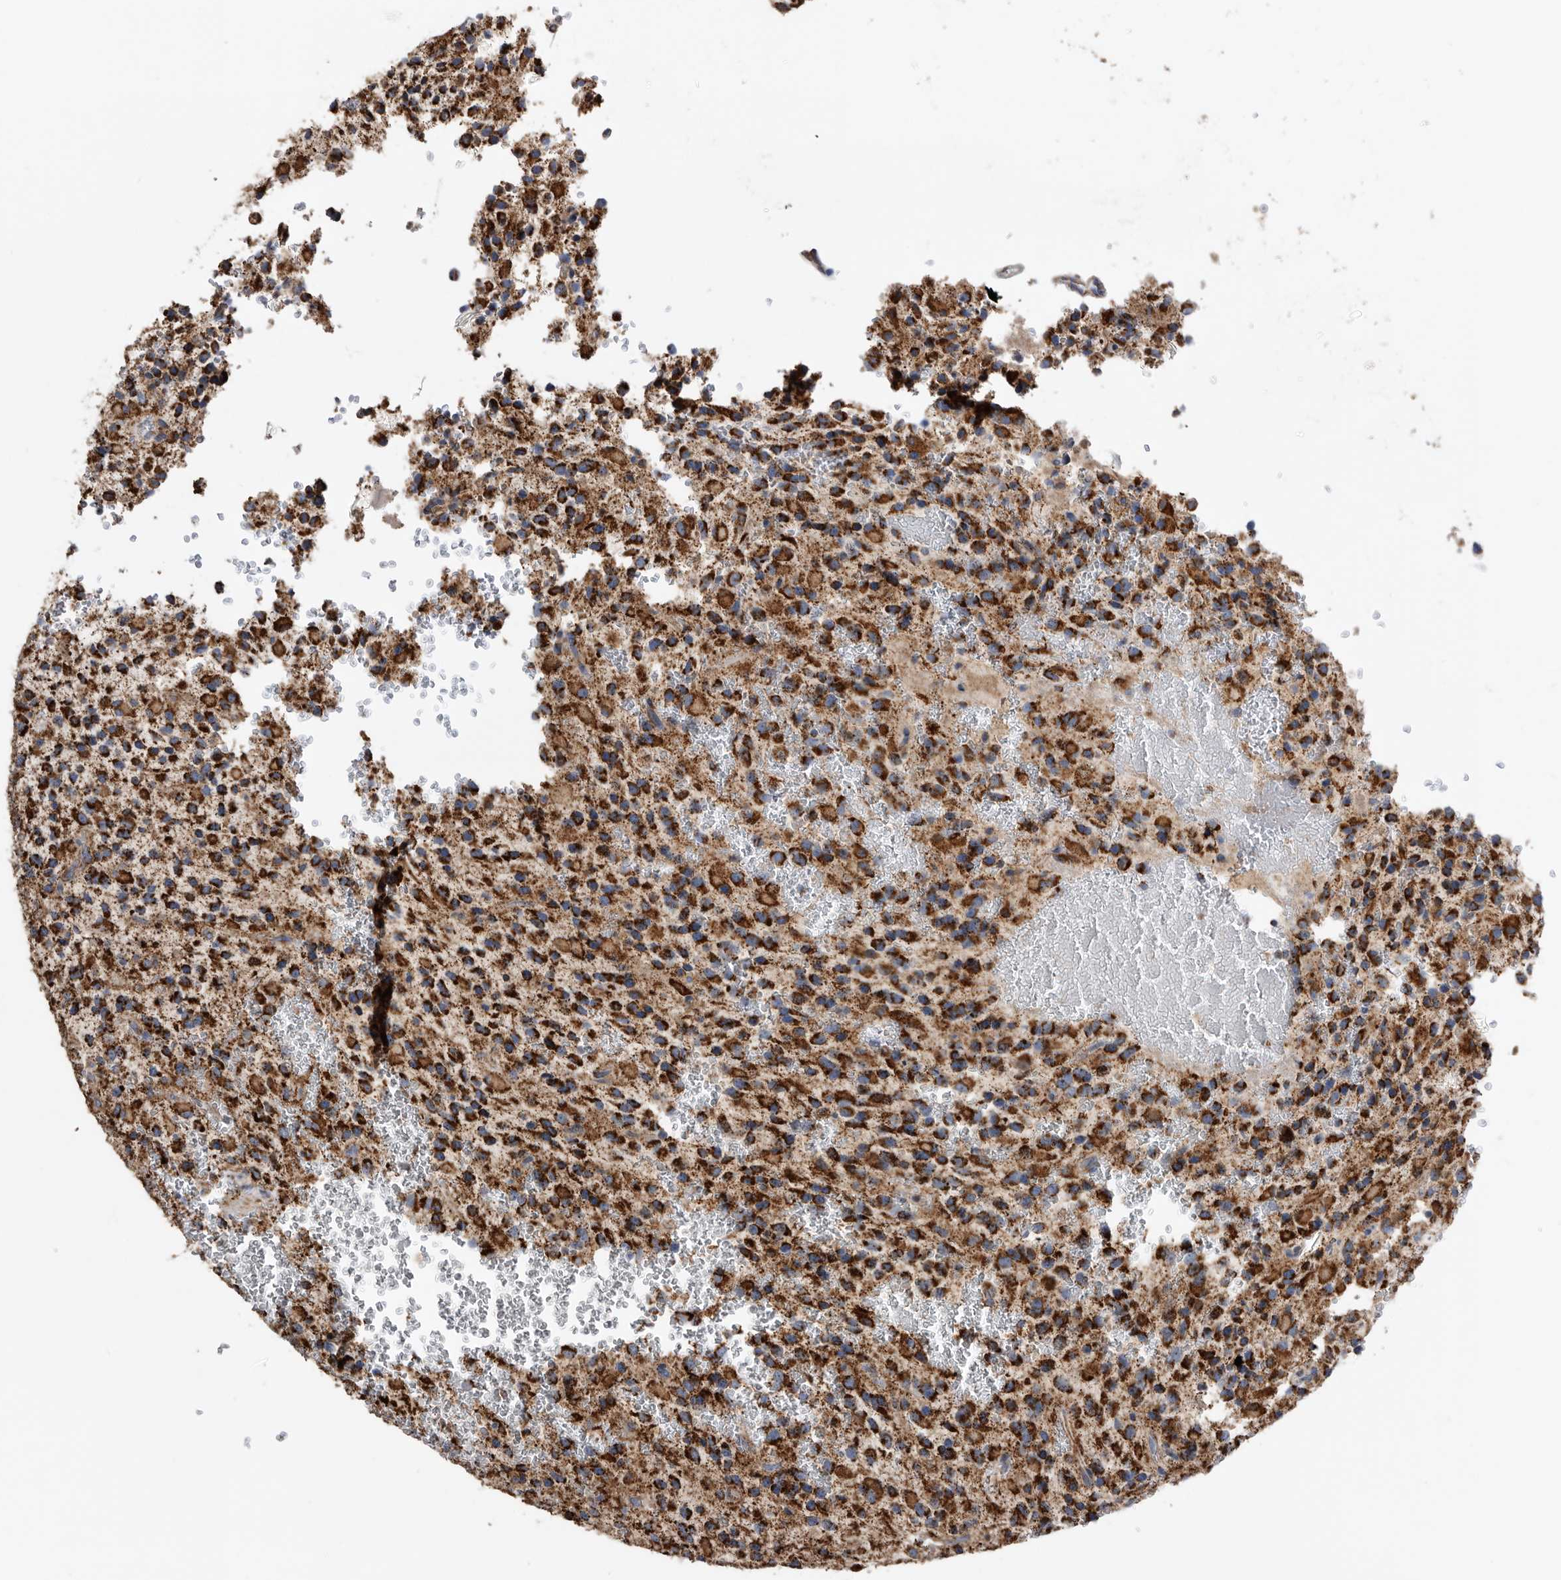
{"staining": {"intensity": "strong", "quantity": ">75%", "location": "cytoplasmic/membranous"}, "tissue": "glioma", "cell_type": "Tumor cells", "image_type": "cancer", "snomed": [{"axis": "morphology", "description": "Glioma, malignant, High grade"}, {"axis": "topography", "description": "Brain"}], "caption": "A brown stain labels strong cytoplasmic/membranous expression of a protein in high-grade glioma (malignant) tumor cells. Nuclei are stained in blue.", "gene": "WFDC1", "patient": {"sex": "male", "age": 34}}